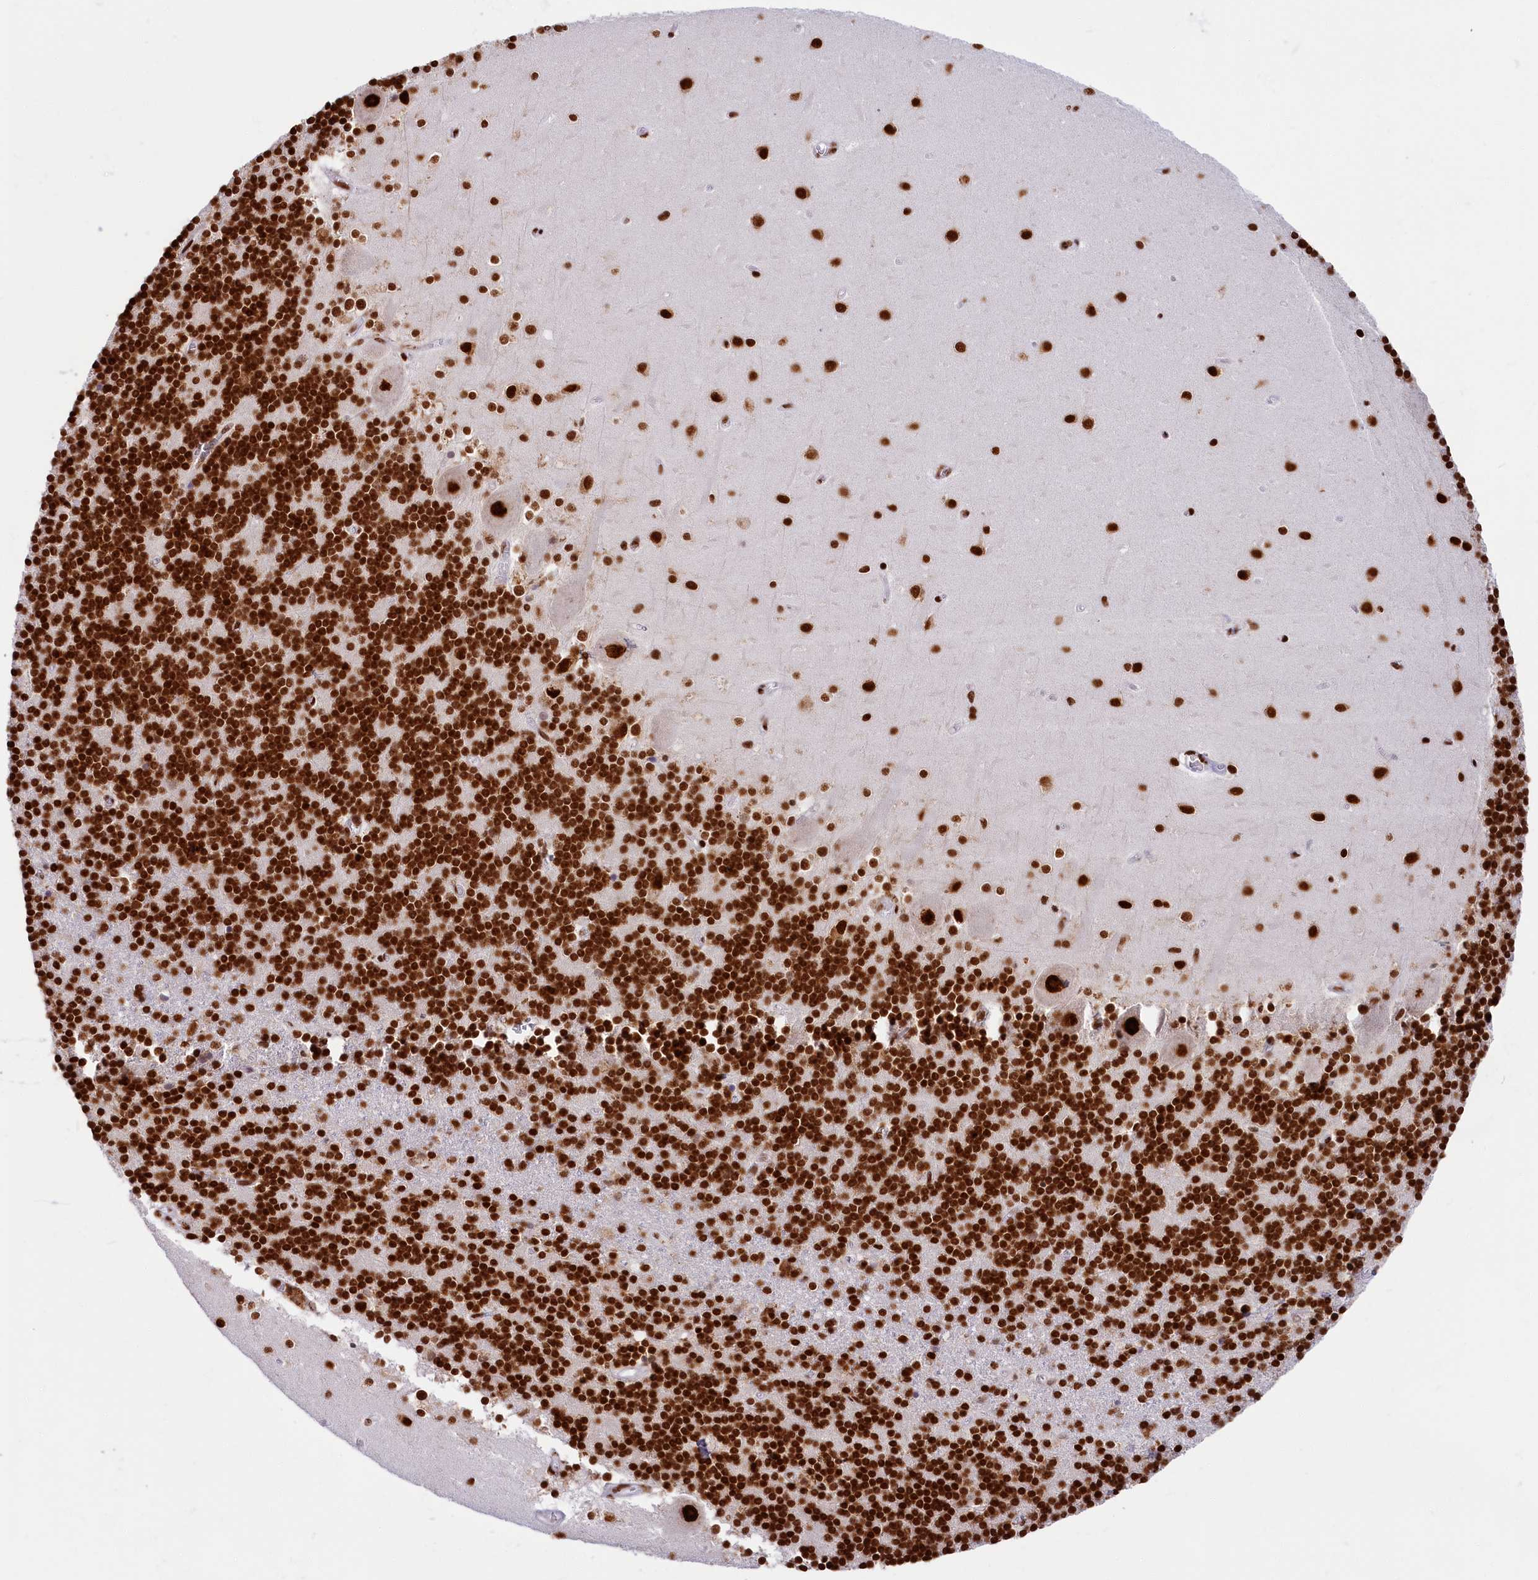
{"staining": {"intensity": "strong", "quantity": ">75%", "location": "nuclear"}, "tissue": "cerebellum", "cell_type": "Cells in granular layer", "image_type": "normal", "snomed": [{"axis": "morphology", "description": "Normal tissue, NOS"}, {"axis": "topography", "description": "Cerebellum"}], "caption": "A micrograph showing strong nuclear expression in approximately >75% of cells in granular layer in unremarkable cerebellum, as visualized by brown immunohistochemical staining.", "gene": "SNRNP70", "patient": {"sex": "male", "age": 54}}